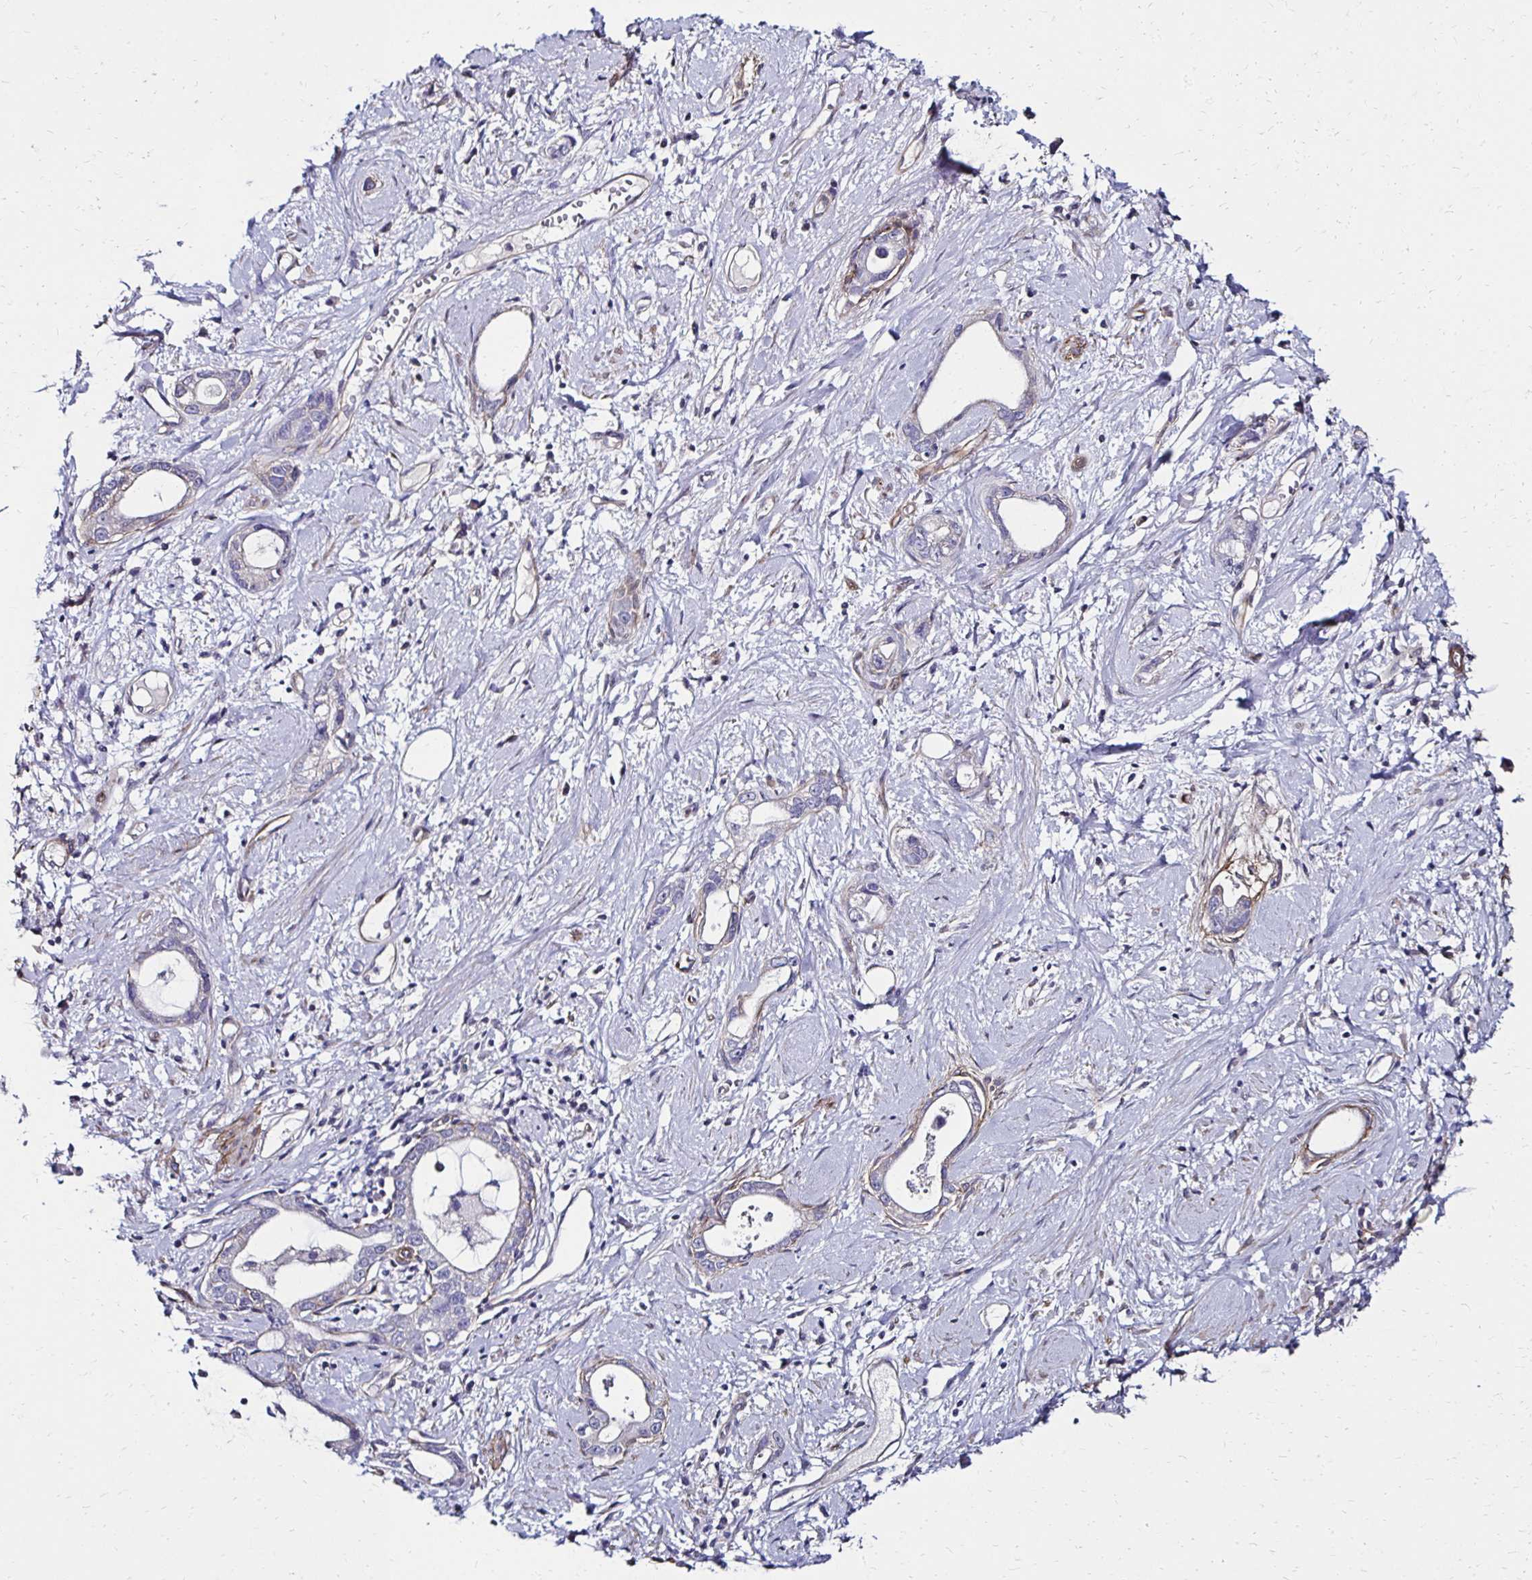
{"staining": {"intensity": "negative", "quantity": "none", "location": "none"}, "tissue": "stomach cancer", "cell_type": "Tumor cells", "image_type": "cancer", "snomed": [{"axis": "morphology", "description": "Adenocarcinoma, NOS"}, {"axis": "topography", "description": "Stomach"}], "caption": "This is an IHC photomicrograph of stomach adenocarcinoma. There is no expression in tumor cells.", "gene": "ITGB1", "patient": {"sex": "male", "age": 55}}